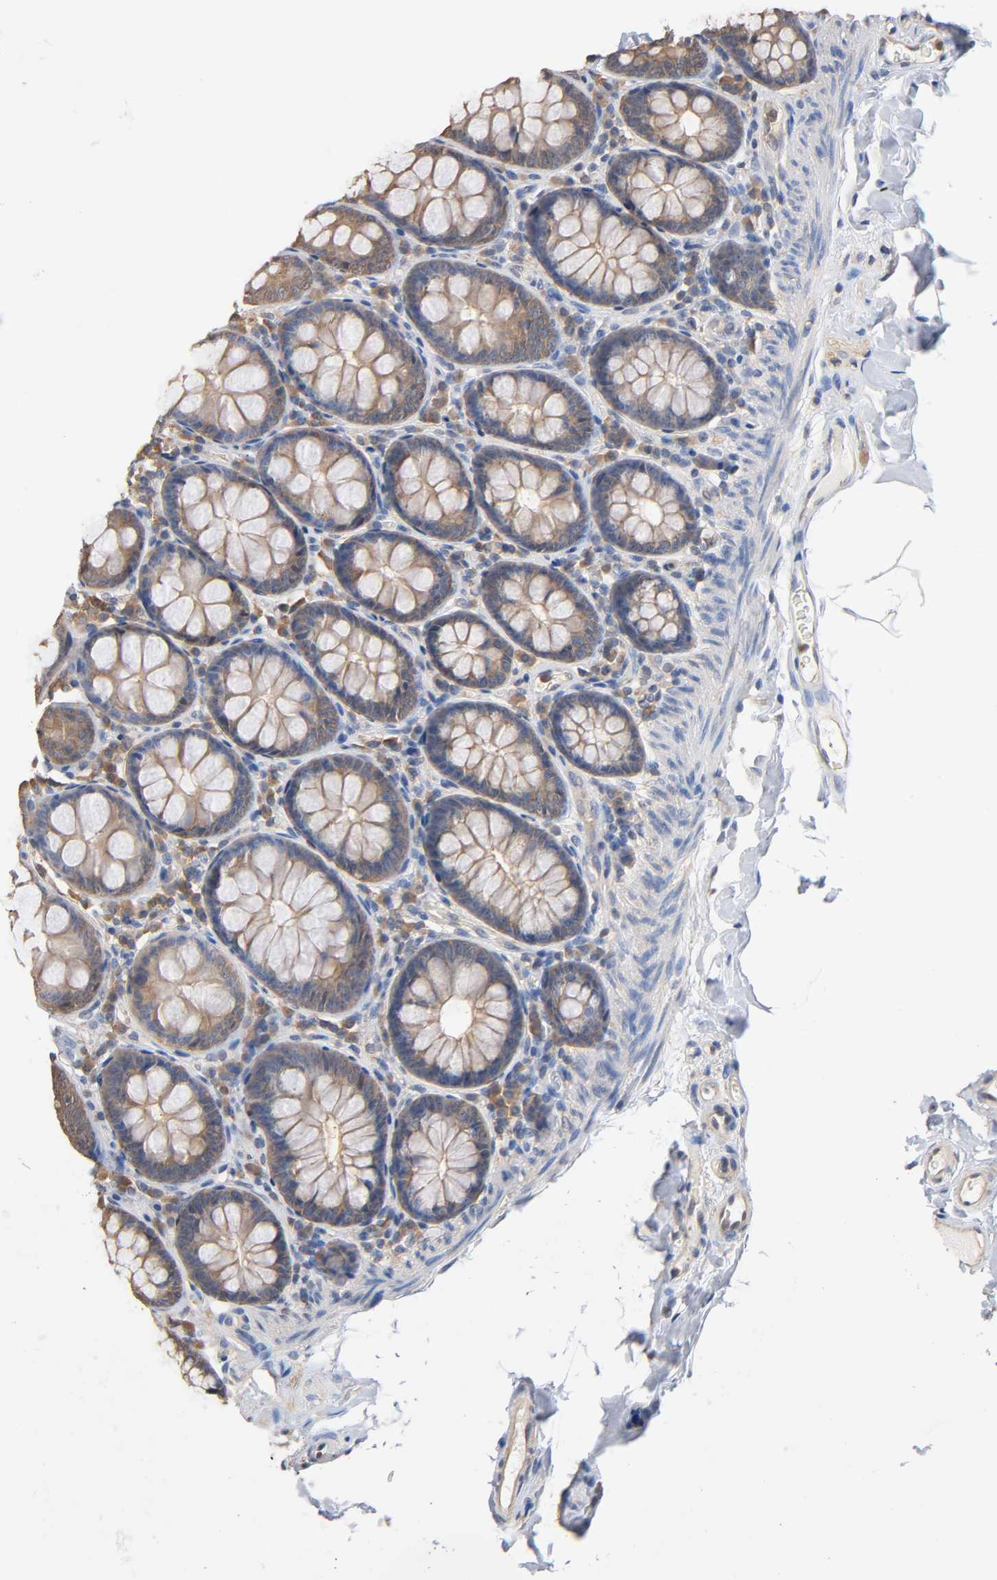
{"staining": {"intensity": "moderate", "quantity": "<25%", "location": "cytoplasmic/membranous"}, "tissue": "colon", "cell_type": "Endothelial cells", "image_type": "normal", "snomed": [{"axis": "morphology", "description": "Normal tissue, NOS"}, {"axis": "topography", "description": "Colon"}], "caption": "Endothelial cells show moderate cytoplasmic/membranous expression in about <25% of cells in benign colon. Using DAB (brown) and hematoxylin (blue) stains, captured at high magnification using brightfield microscopy.", "gene": "ALDOA", "patient": {"sex": "female", "age": 61}}